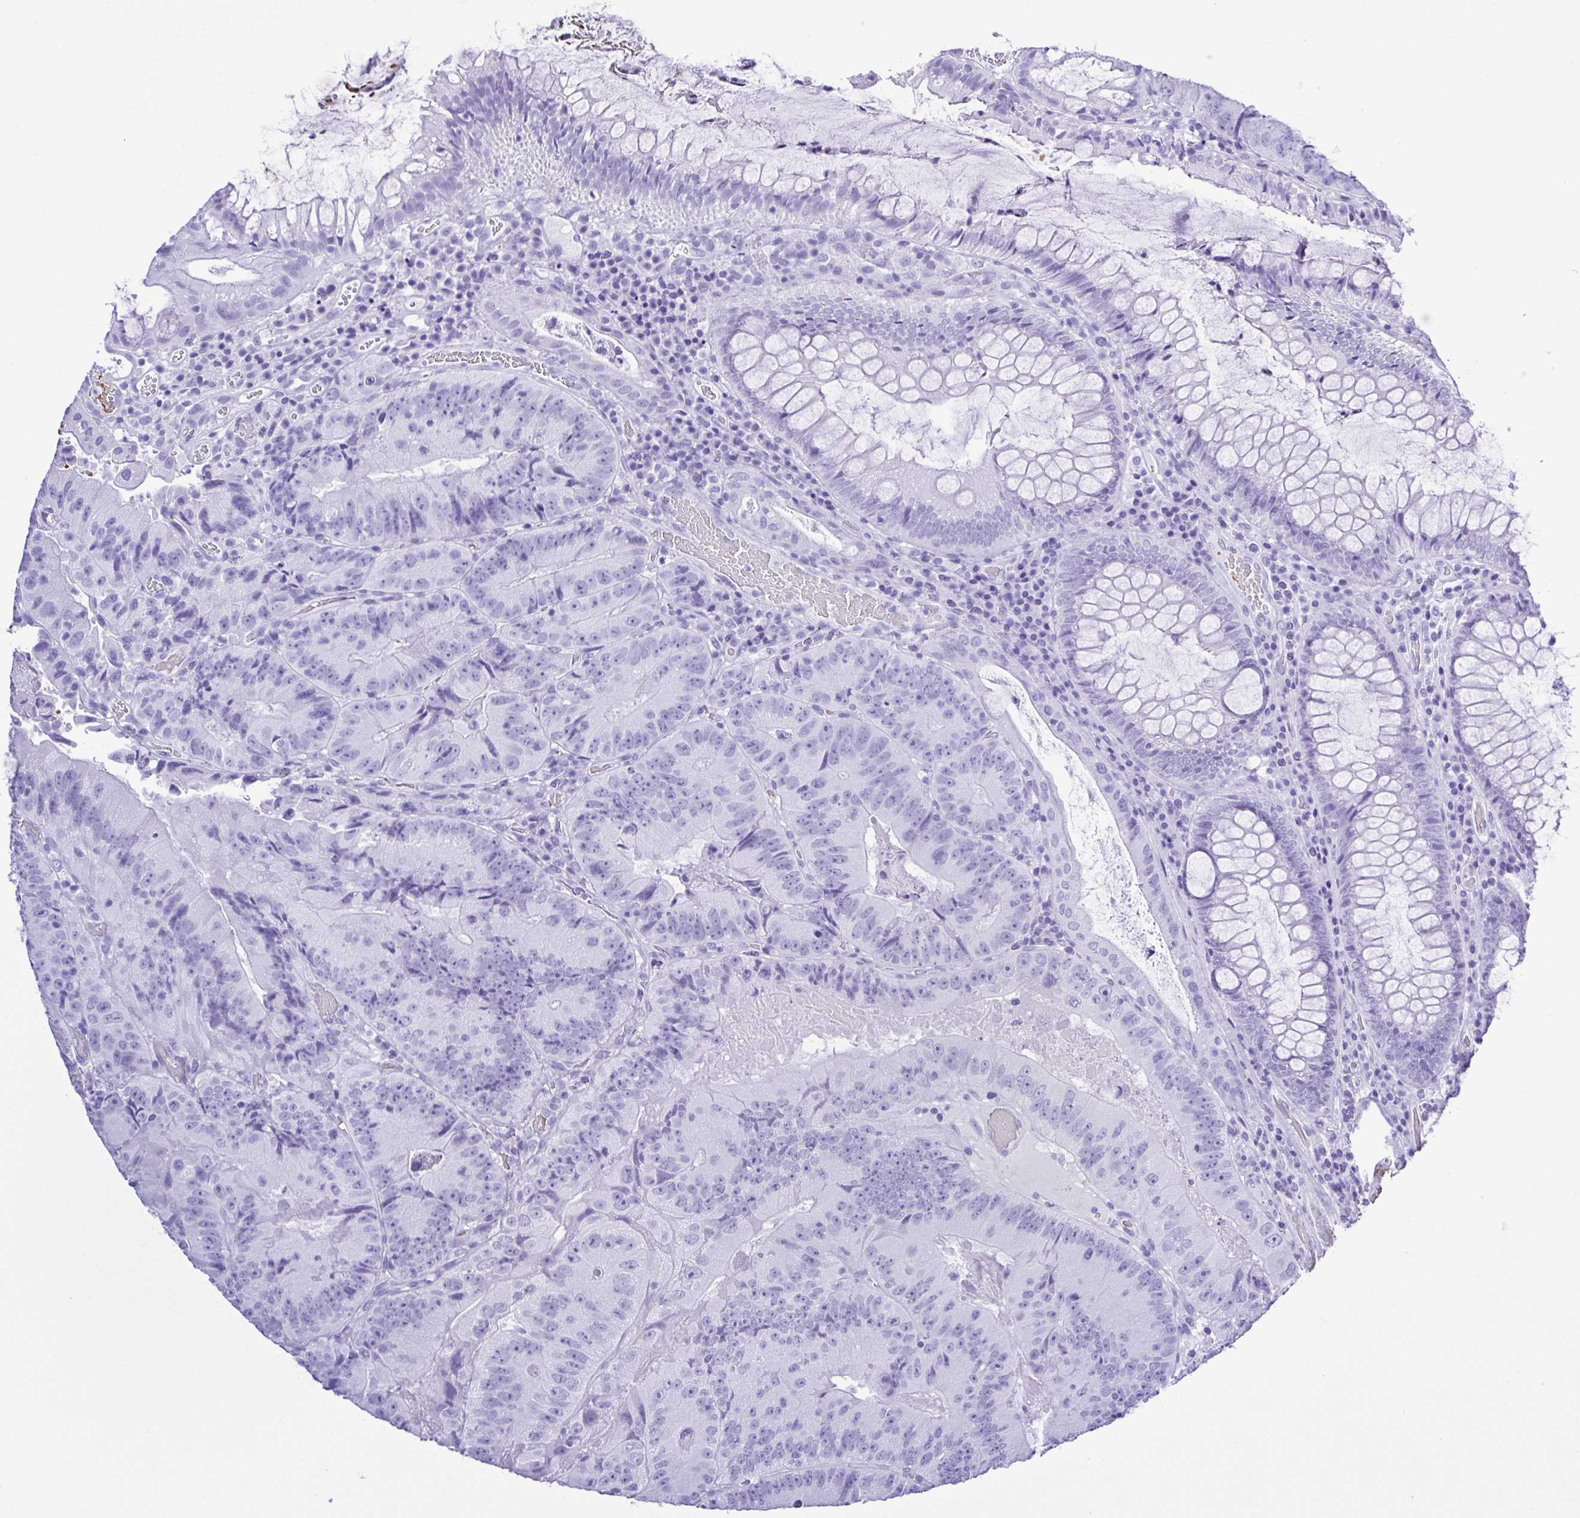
{"staining": {"intensity": "negative", "quantity": "none", "location": "none"}, "tissue": "colorectal cancer", "cell_type": "Tumor cells", "image_type": "cancer", "snomed": [{"axis": "morphology", "description": "Adenocarcinoma, NOS"}, {"axis": "topography", "description": "Colon"}], "caption": "This is a micrograph of IHC staining of colorectal cancer (adenocarcinoma), which shows no positivity in tumor cells.", "gene": "SYT1", "patient": {"sex": "female", "age": 86}}